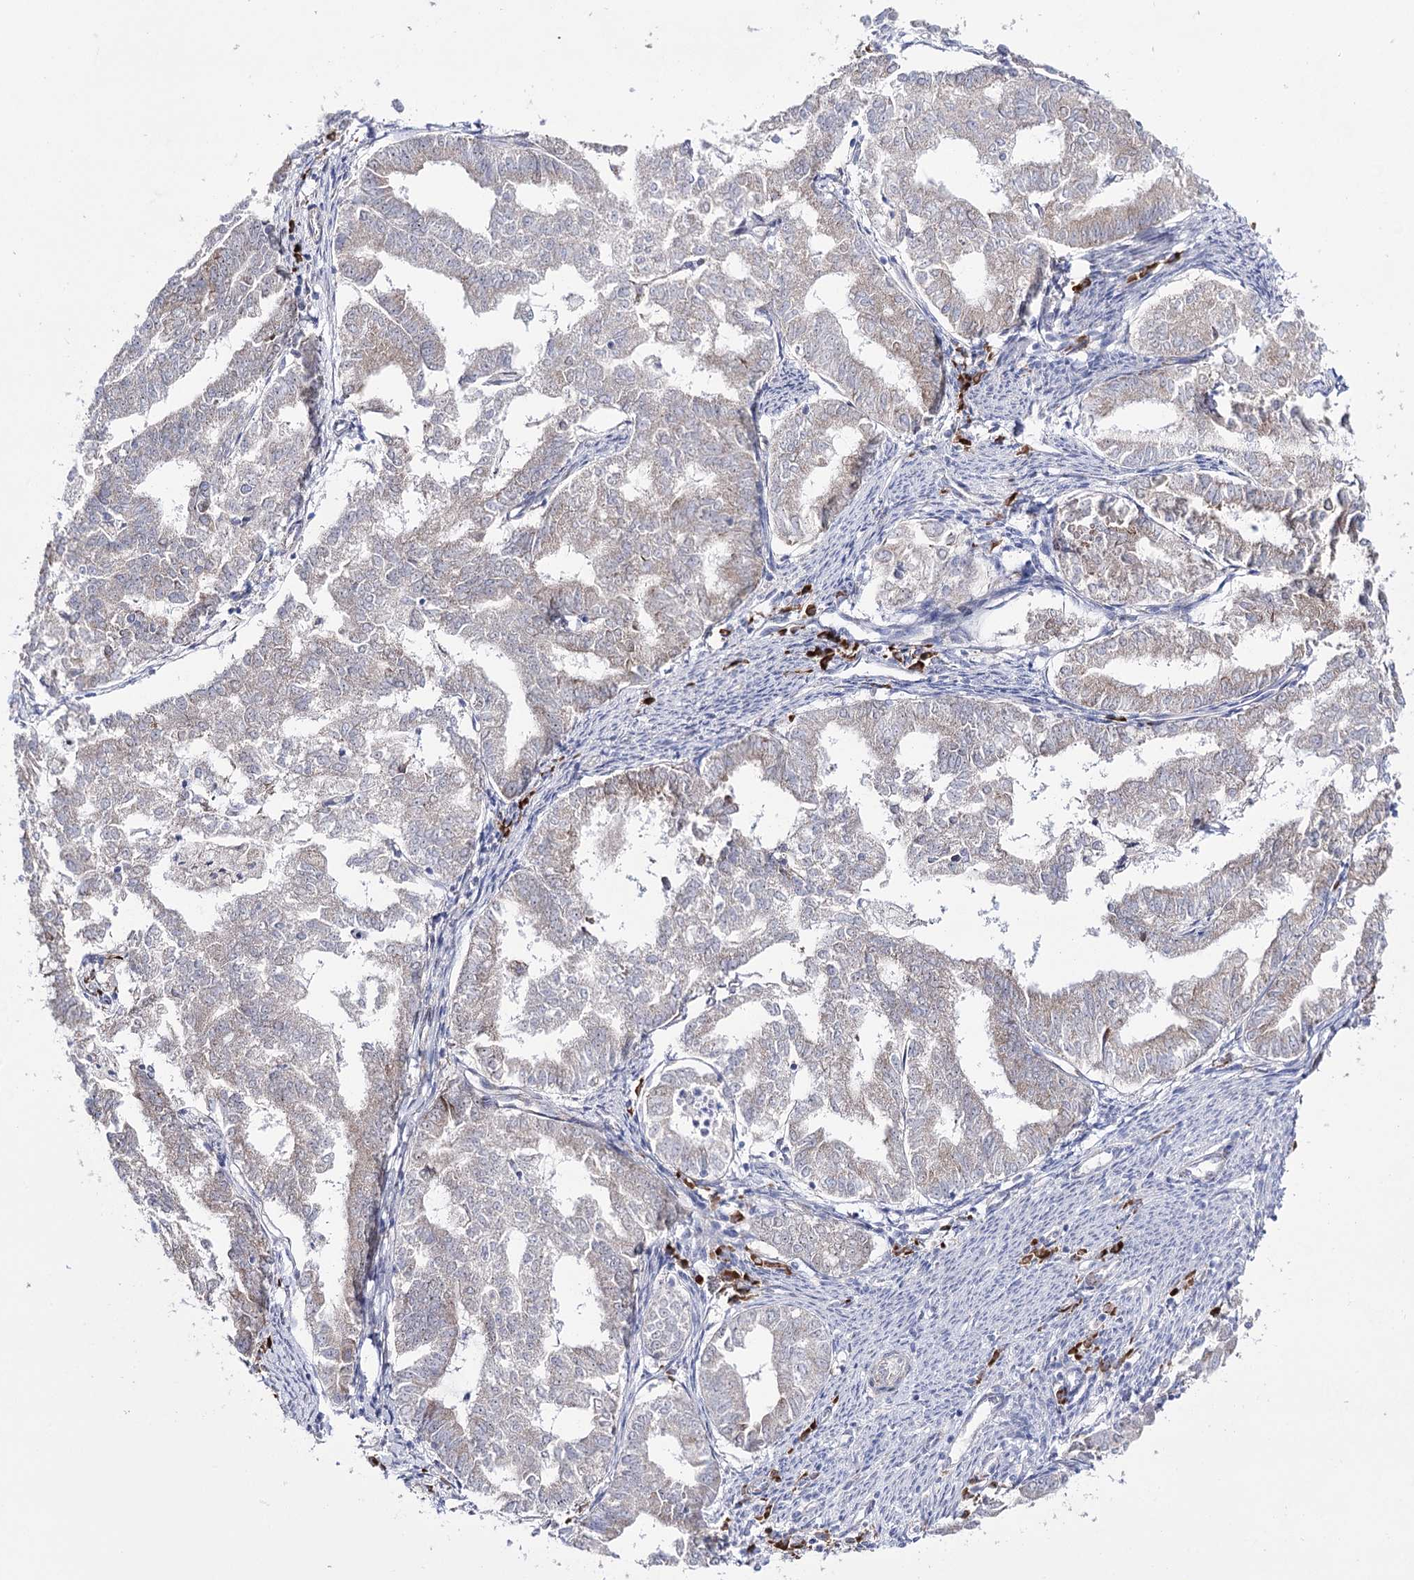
{"staining": {"intensity": "weak", "quantity": "25%-75%", "location": "cytoplasmic/membranous"}, "tissue": "endometrial cancer", "cell_type": "Tumor cells", "image_type": "cancer", "snomed": [{"axis": "morphology", "description": "Adenocarcinoma, NOS"}, {"axis": "topography", "description": "Endometrium"}], "caption": "The histopathology image demonstrates staining of endometrial adenocarcinoma, revealing weak cytoplasmic/membranous protein positivity (brown color) within tumor cells. The staining was performed using DAB (3,3'-diaminobenzidine), with brown indicating positive protein expression. Nuclei are stained blue with hematoxylin.", "gene": "METTL5", "patient": {"sex": "female", "age": 79}}